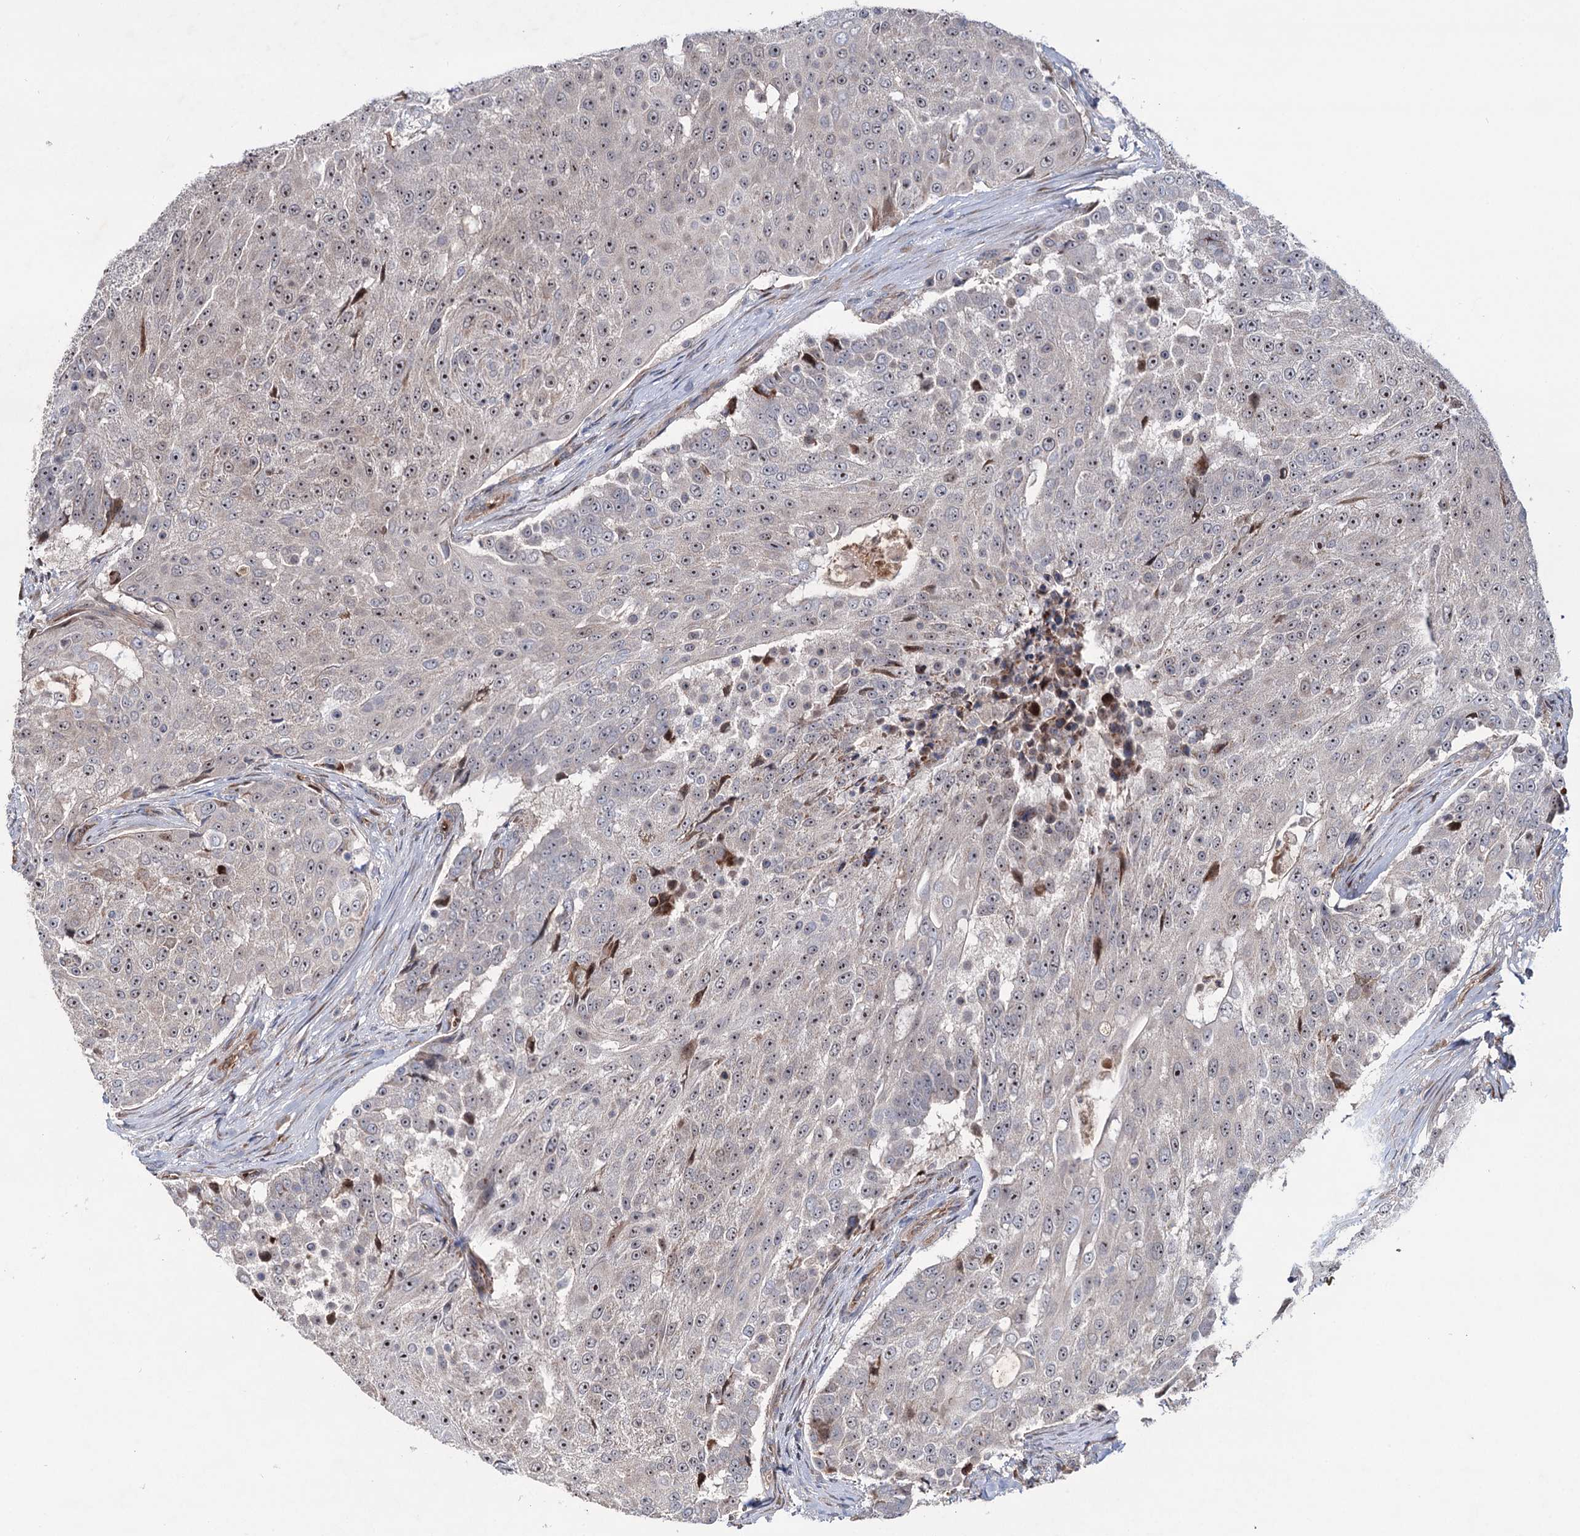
{"staining": {"intensity": "weak", "quantity": ">75%", "location": "nuclear"}, "tissue": "urothelial cancer", "cell_type": "Tumor cells", "image_type": "cancer", "snomed": [{"axis": "morphology", "description": "Urothelial carcinoma, High grade"}, {"axis": "topography", "description": "Urinary bladder"}], "caption": "Weak nuclear staining for a protein is identified in about >75% of tumor cells of urothelial cancer using immunohistochemistry.", "gene": "PTDSS2", "patient": {"sex": "female", "age": 63}}